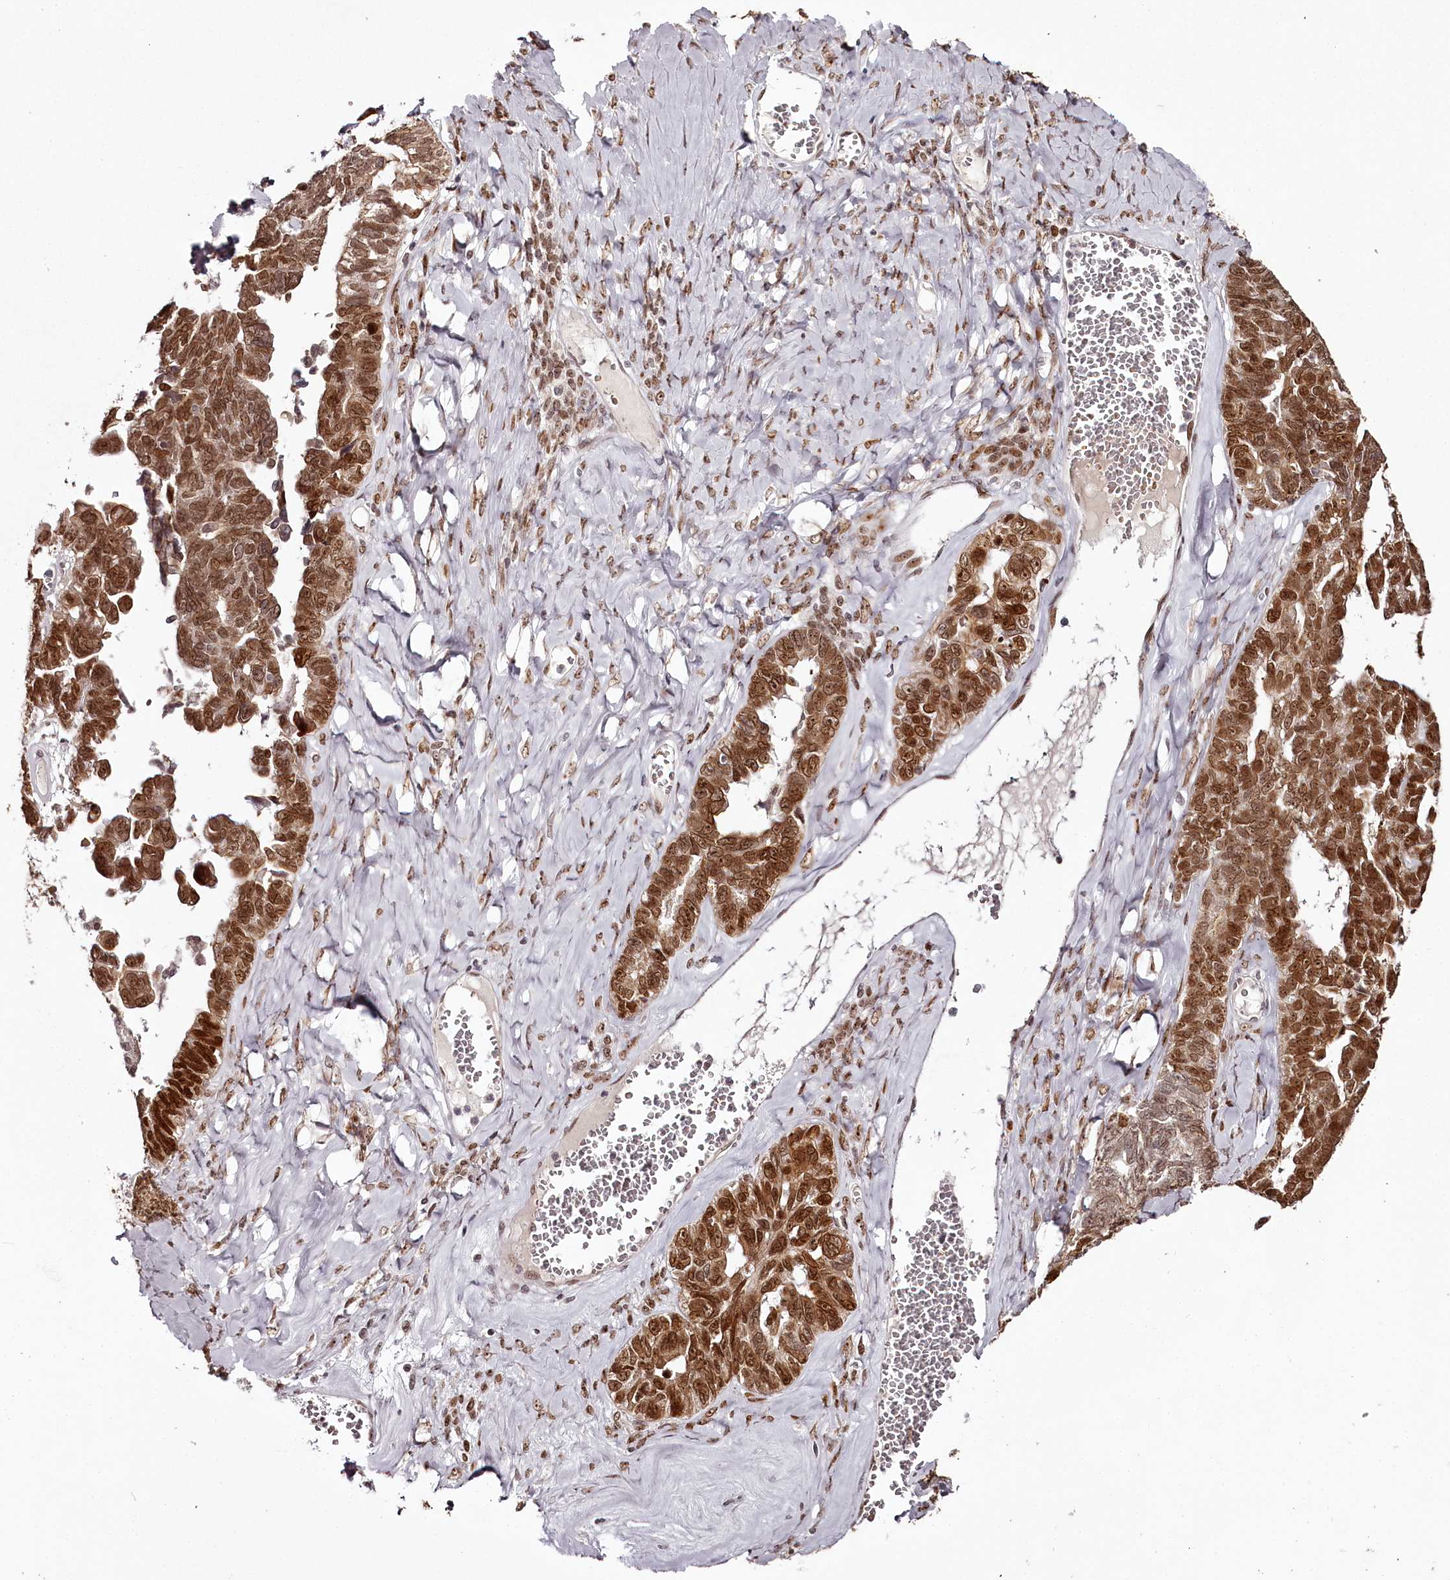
{"staining": {"intensity": "moderate", "quantity": ">75%", "location": "cytoplasmic/membranous,nuclear"}, "tissue": "ovarian cancer", "cell_type": "Tumor cells", "image_type": "cancer", "snomed": [{"axis": "morphology", "description": "Cystadenocarcinoma, serous, NOS"}, {"axis": "topography", "description": "Ovary"}], "caption": "Ovarian cancer (serous cystadenocarcinoma) stained with a brown dye exhibits moderate cytoplasmic/membranous and nuclear positive positivity in approximately >75% of tumor cells.", "gene": "THYN1", "patient": {"sex": "female", "age": 79}}